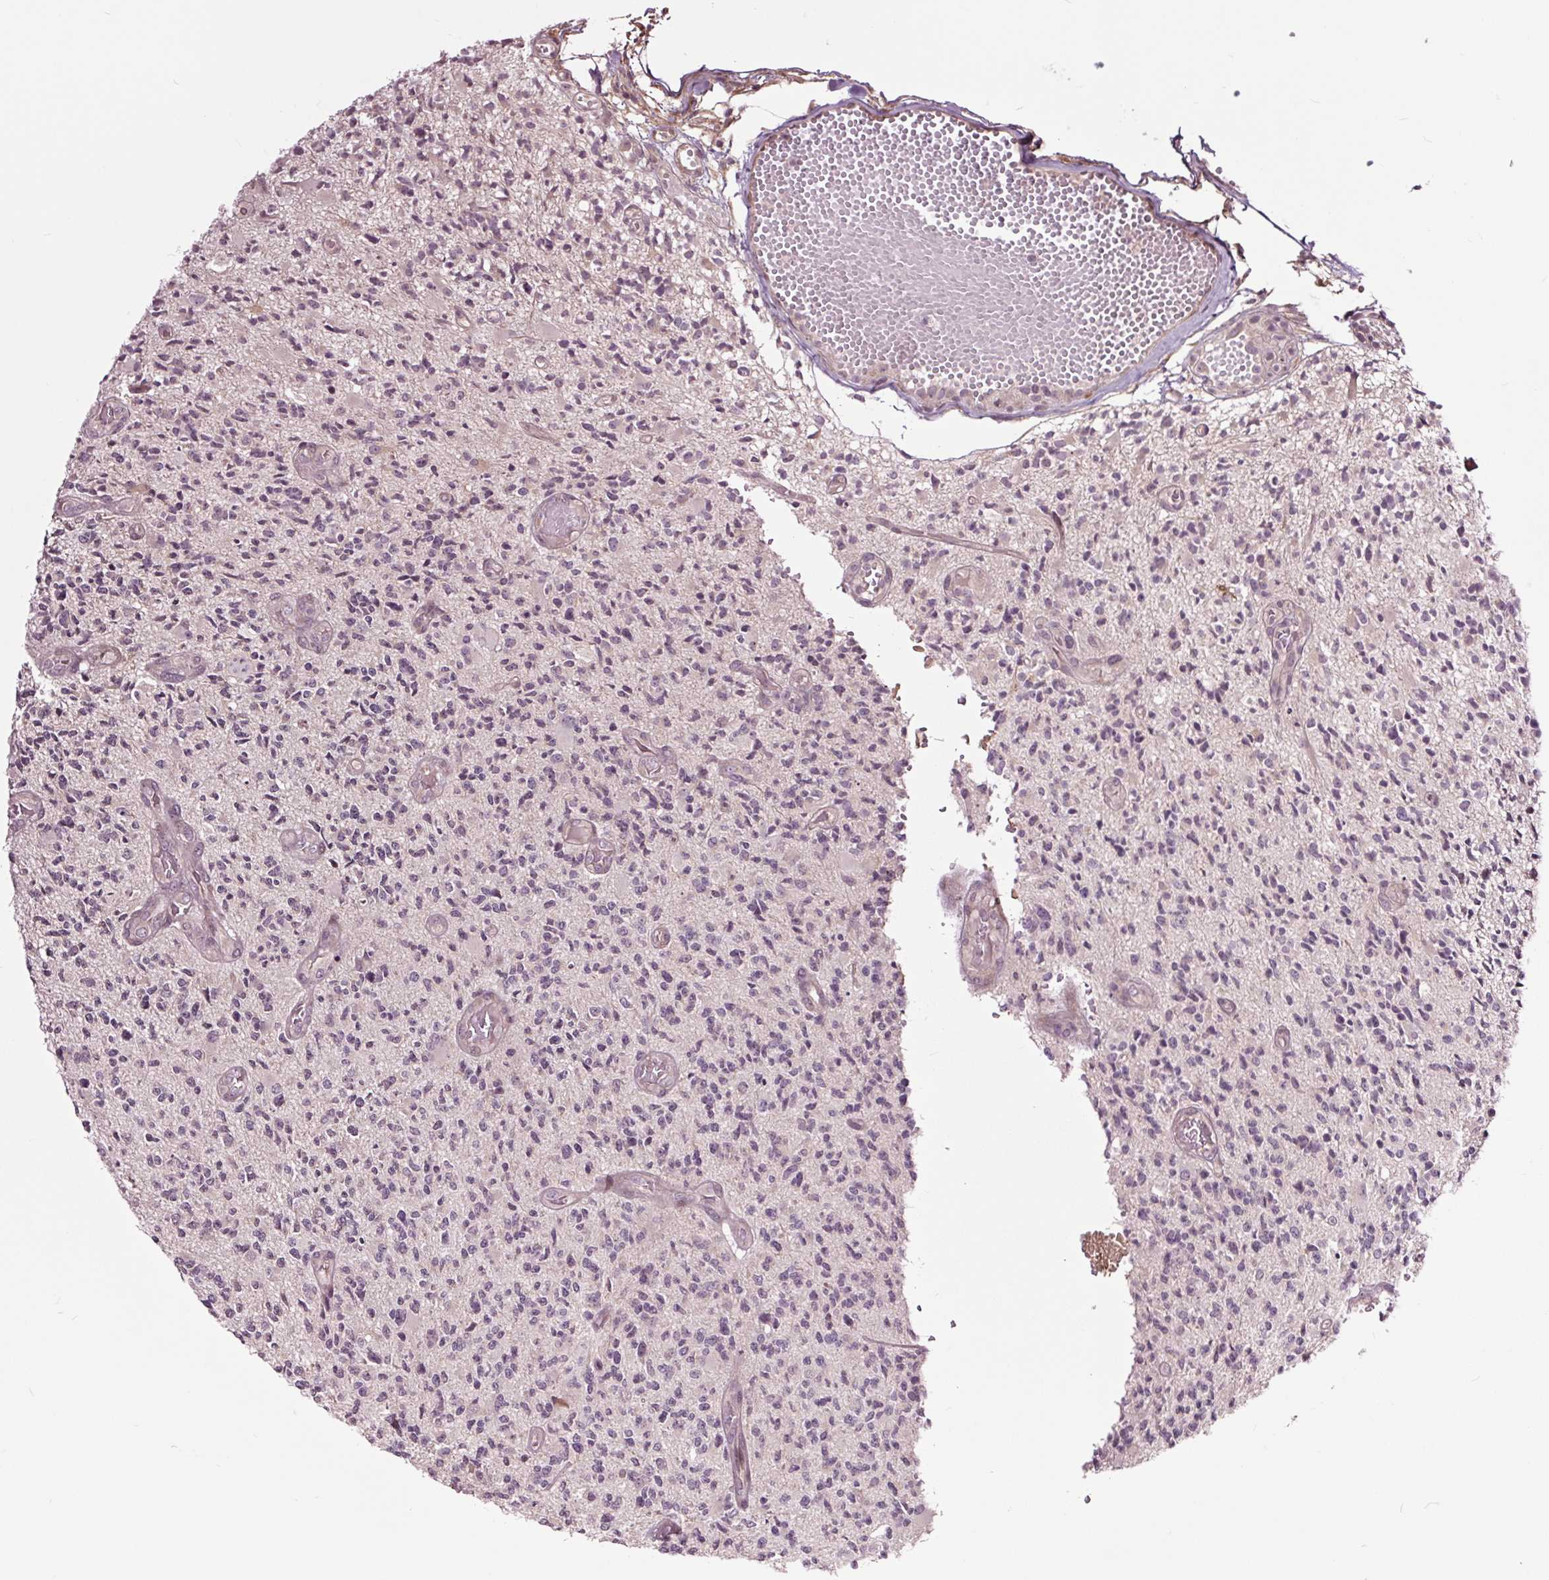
{"staining": {"intensity": "negative", "quantity": "none", "location": "none"}, "tissue": "glioma", "cell_type": "Tumor cells", "image_type": "cancer", "snomed": [{"axis": "morphology", "description": "Glioma, malignant, High grade"}, {"axis": "topography", "description": "Brain"}], "caption": "Immunohistochemistry of glioma displays no positivity in tumor cells.", "gene": "HAUS5", "patient": {"sex": "female", "age": 63}}